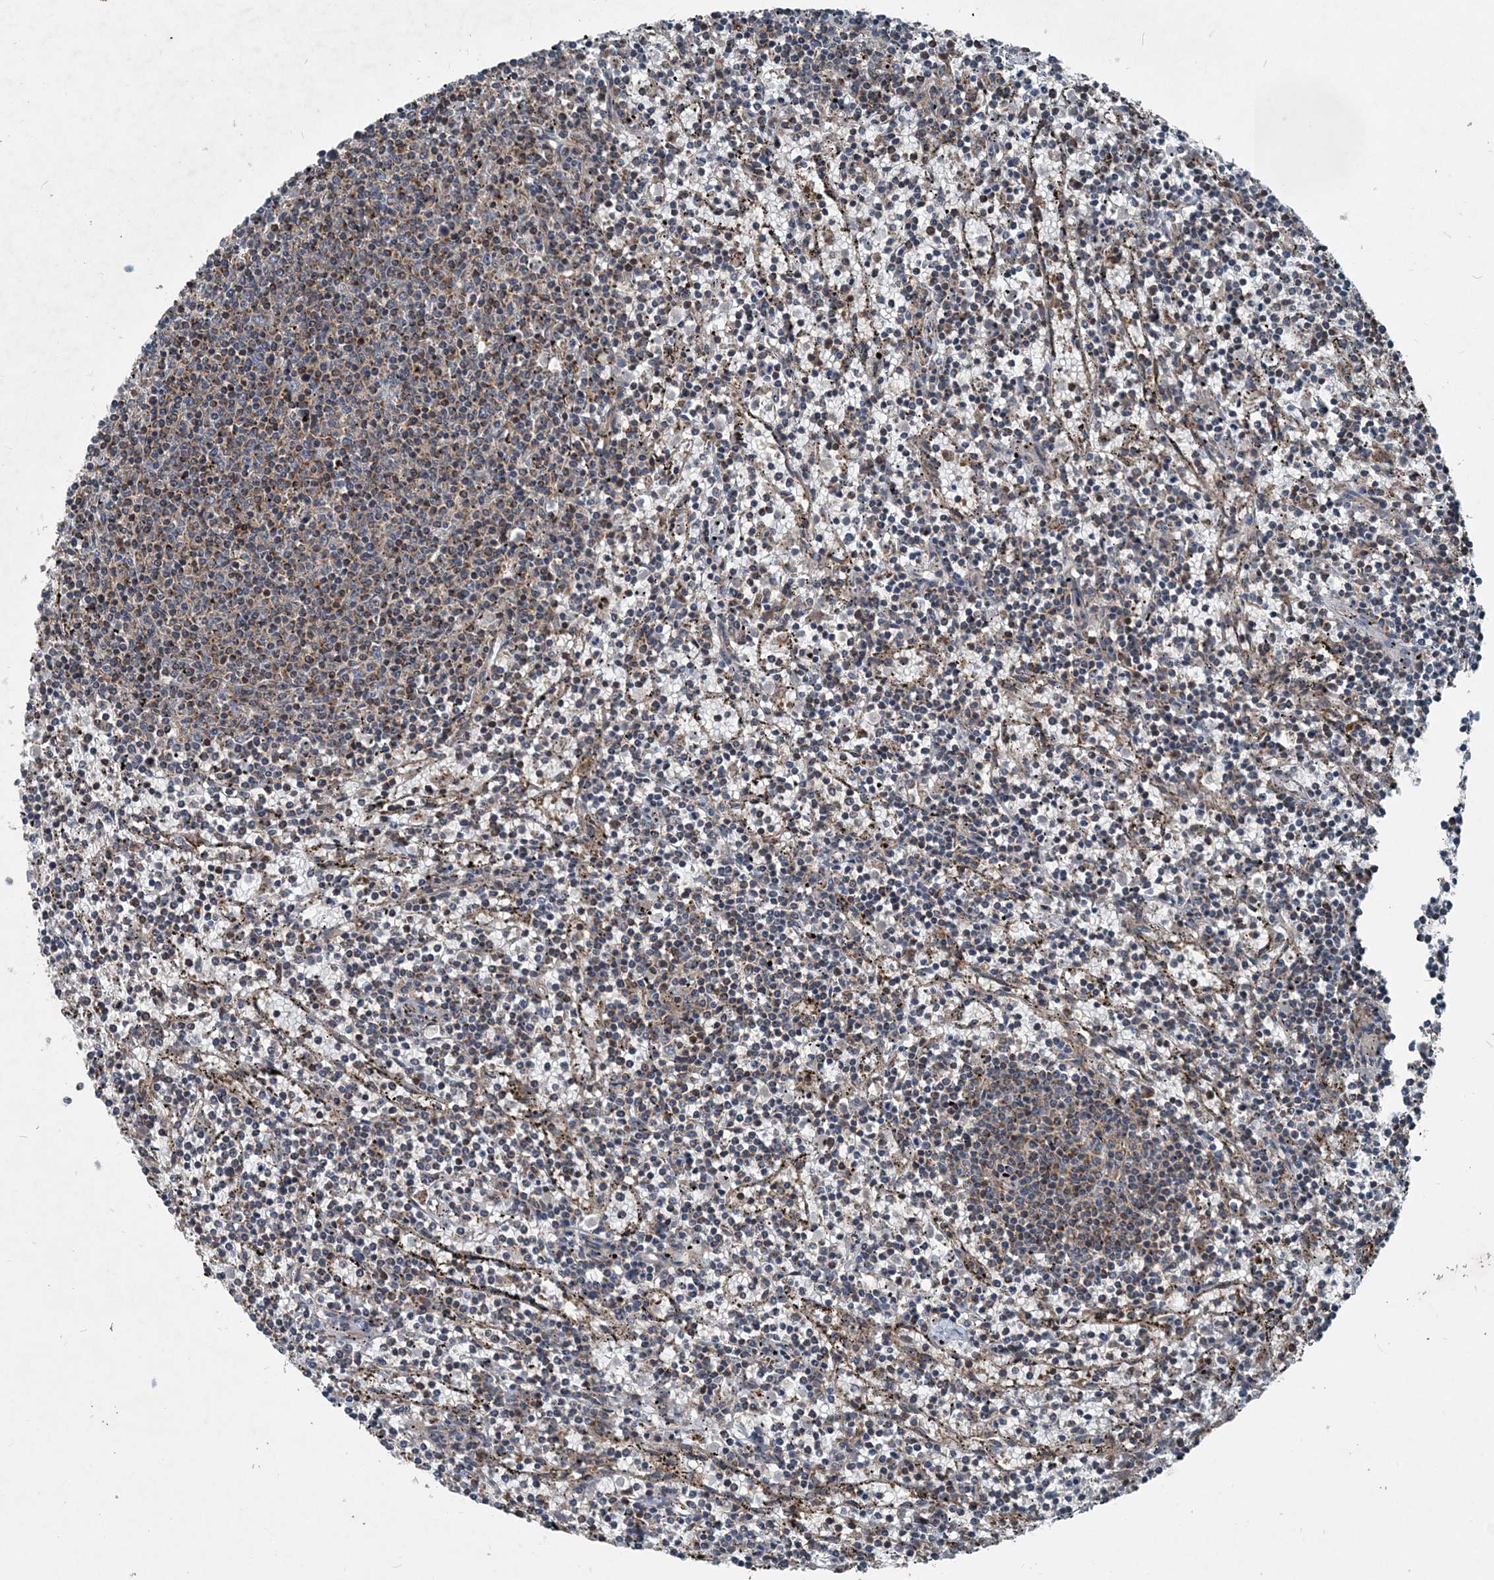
{"staining": {"intensity": "weak", "quantity": "<25%", "location": "cytoplasmic/membranous"}, "tissue": "lymphoma", "cell_type": "Tumor cells", "image_type": "cancer", "snomed": [{"axis": "morphology", "description": "Malignant lymphoma, non-Hodgkin's type, Low grade"}, {"axis": "topography", "description": "Spleen"}], "caption": "A photomicrograph of lymphoma stained for a protein displays no brown staining in tumor cells.", "gene": "NDUFA2", "patient": {"sex": "female", "age": 50}}